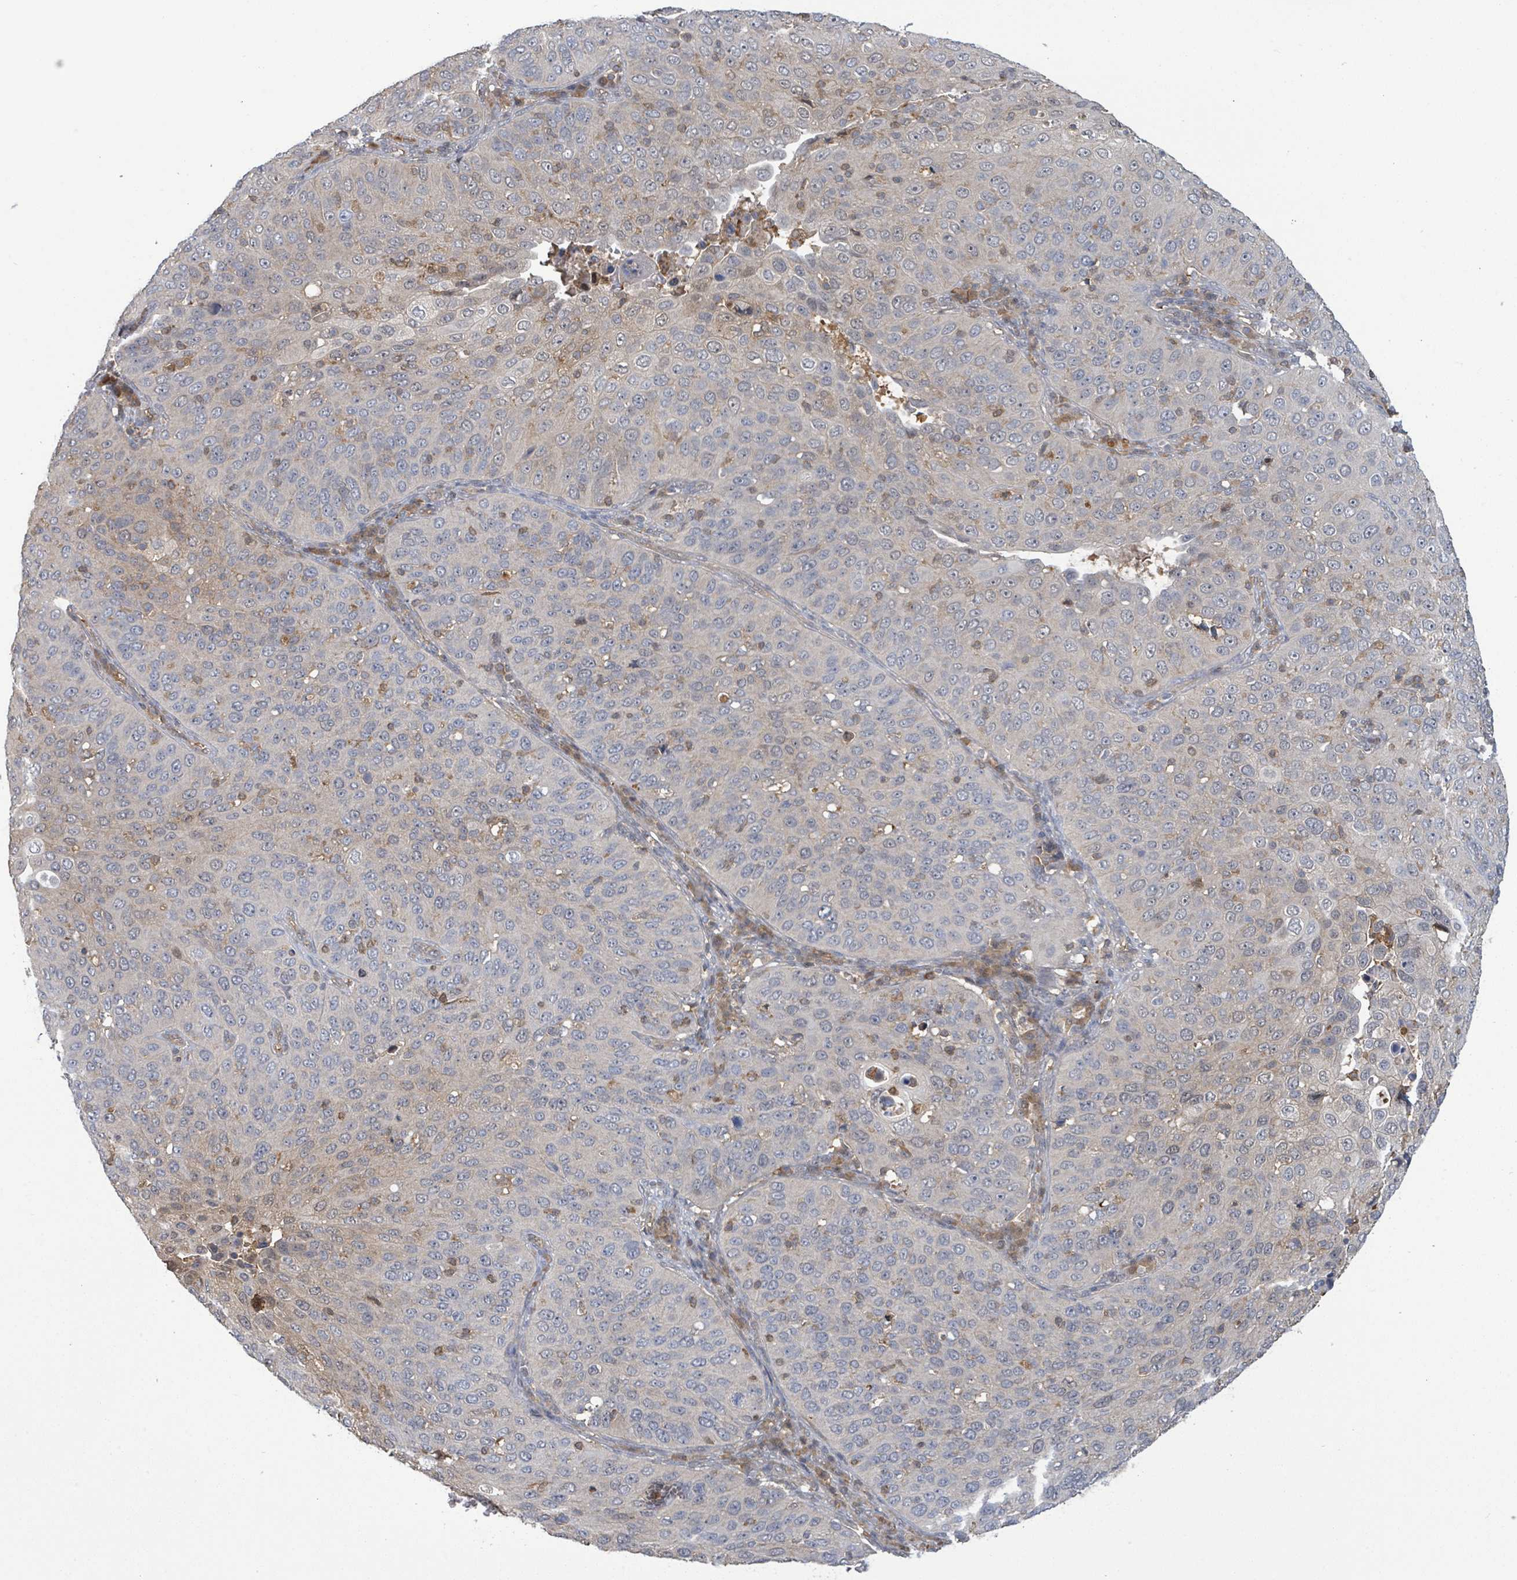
{"staining": {"intensity": "moderate", "quantity": "<25%", "location": "cytoplasmic/membranous"}, "tissue": "cervical cancer", "cell_type": "Tumor cells", "image_type": "cancer", "snomed": [{"axis": "morphology", "description": "Squamous cell carcinoma, NOS"}, {"axis": "topography", "description": "Cervix"}], "caption": "The image displays staining of cervical squamous cell carcinoma, revealing moderate cytoplasmic/membranous protein expression (brown color) within tumor cells.", "gene": "PGAM1", "patient": {"sex": "female", "age": 36}}